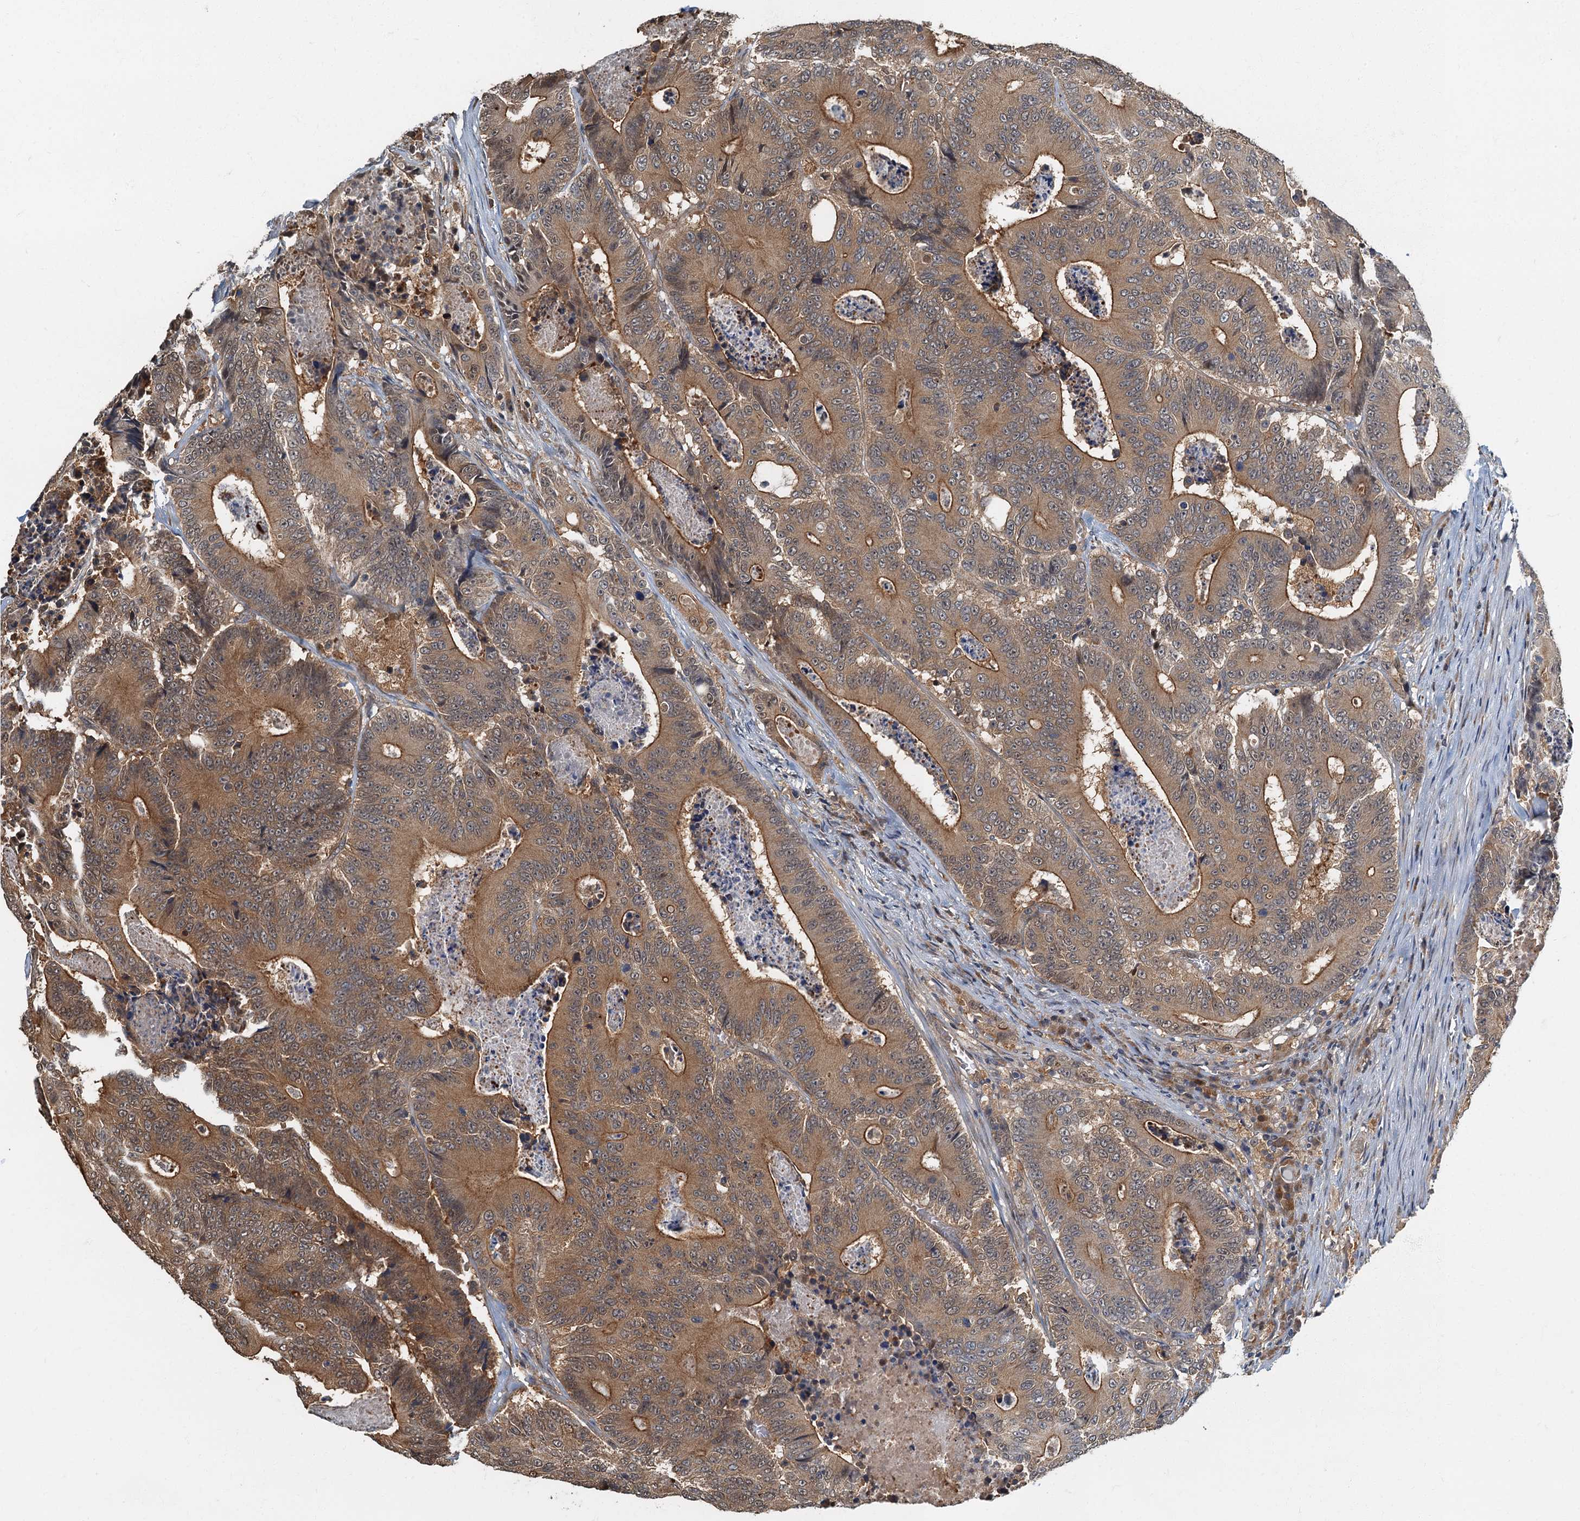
{"staining": {"intensity": "moderate", "quantity": ">75%", "location": "cytoplasmic/membranous"}, "tissue": "colorectal cancer", "cell_type": "Tumor cells", "image_type": "cancer", "snomed": [{"axis": "morphology", "description": "Adenocarcinoma, NOS"}, {"axis": "topography", "description": "Colon"}], "caption": "Immunohistochemical staining of colorectal cancer (adenocarcinoma) reveals medium levels of moderate cytoplasmic/membranous positivity in about >75% of tumor cells.", "gene": "TBCK", "patient": {"sex": "male", "age": 83}}